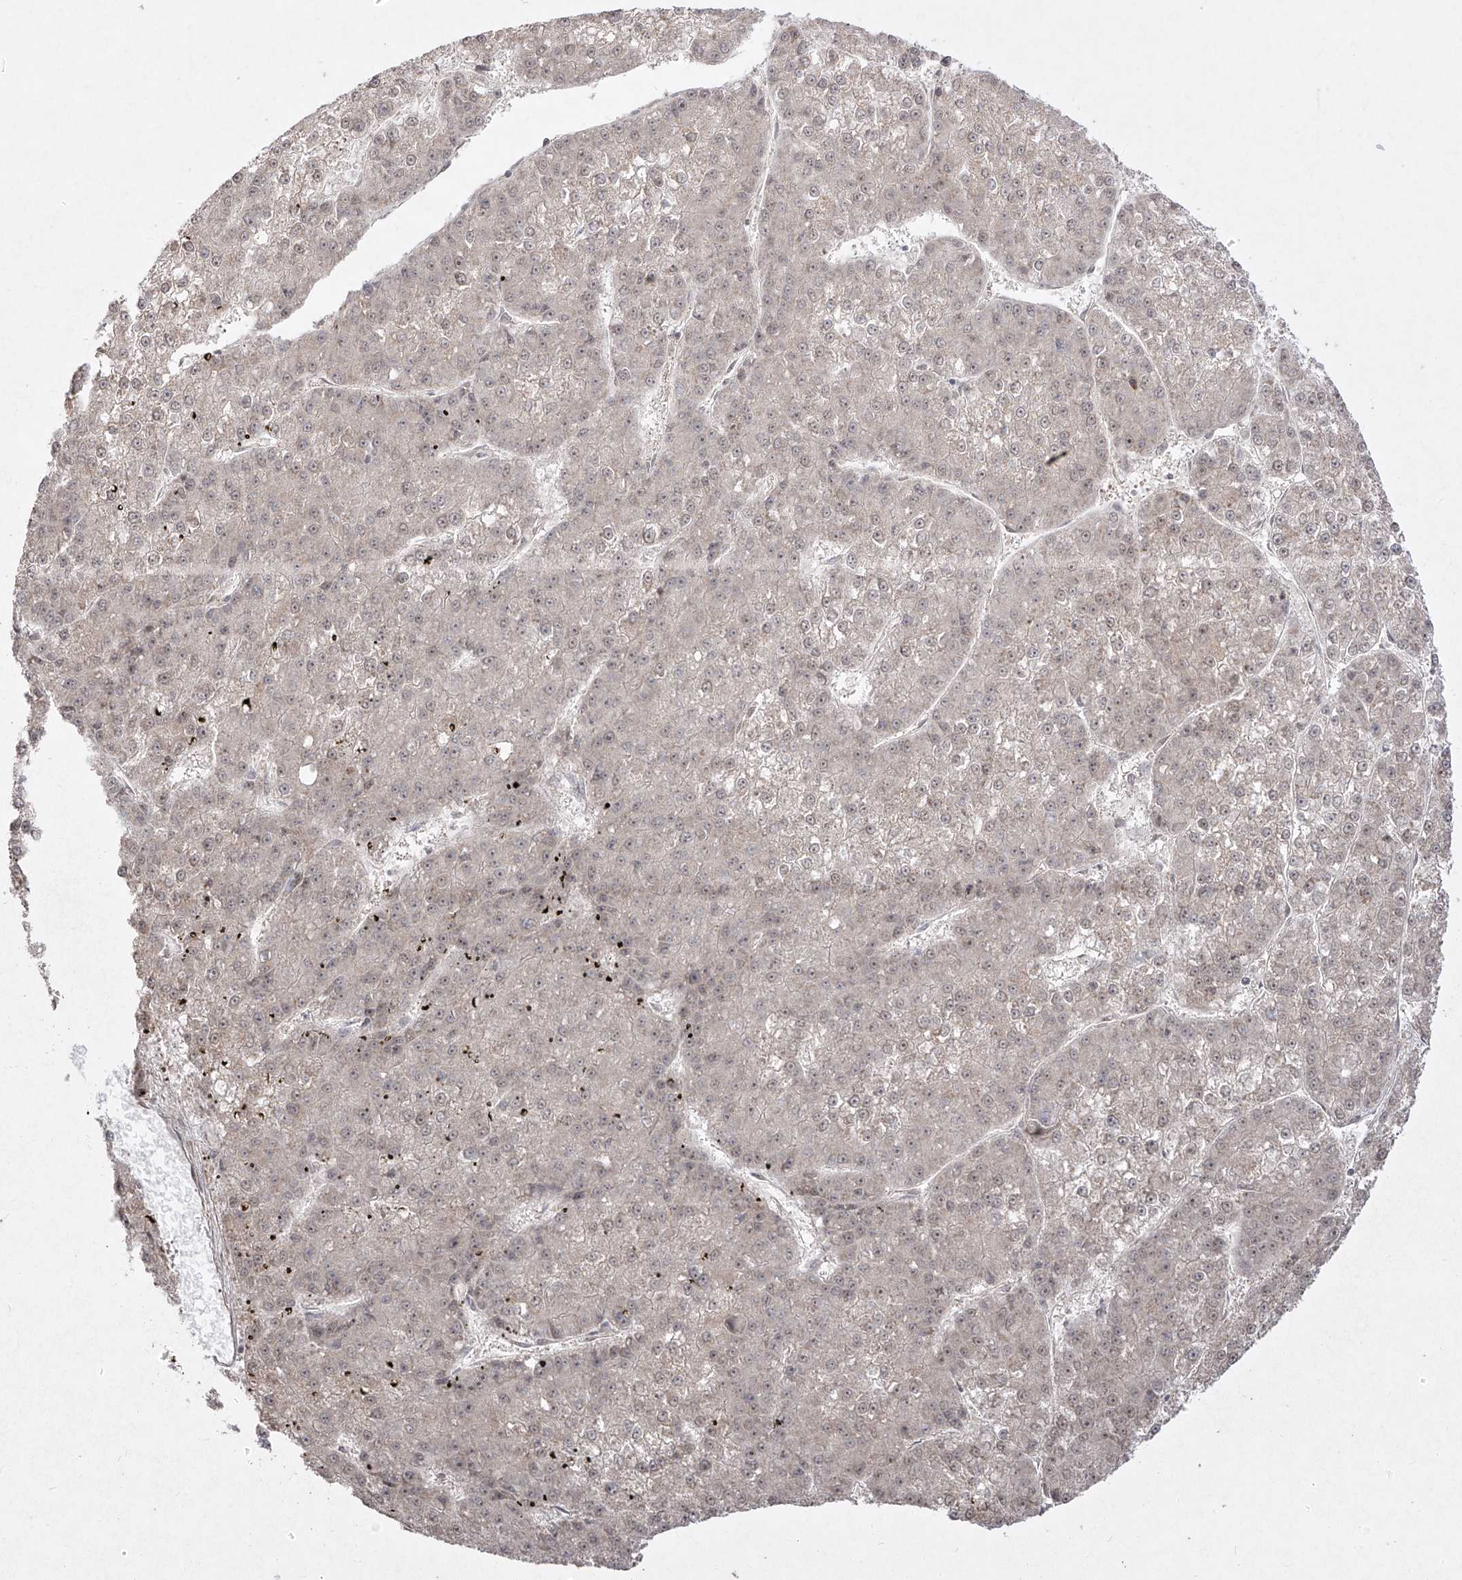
{"staining": {"intensity": "weak", "quantity": "<25%", "location": "nuclear"}, "tissue": "liver cancer", "cell_type": "Tumor cells", "image_type": "cancer", "snomed": [{"axis": "morphology", "description": "Carcinoma, Hepatocellular, NOS"}, {"axis": "topography", "description": "Liver"}], "caption": "A high-resolution image shows immunohistochemistry (IHC) staining of hepatocellular carcinoma (liver), which demonstrates no significant expression in tumor cells. Brightfield microscopy of immunohistochemistry (IHC) stained with DAB (brown) and hematoxylin (blue), captured at high magnification.", "gene": "SNRNP27", "patient": {"sex": "female", "age": 73}}